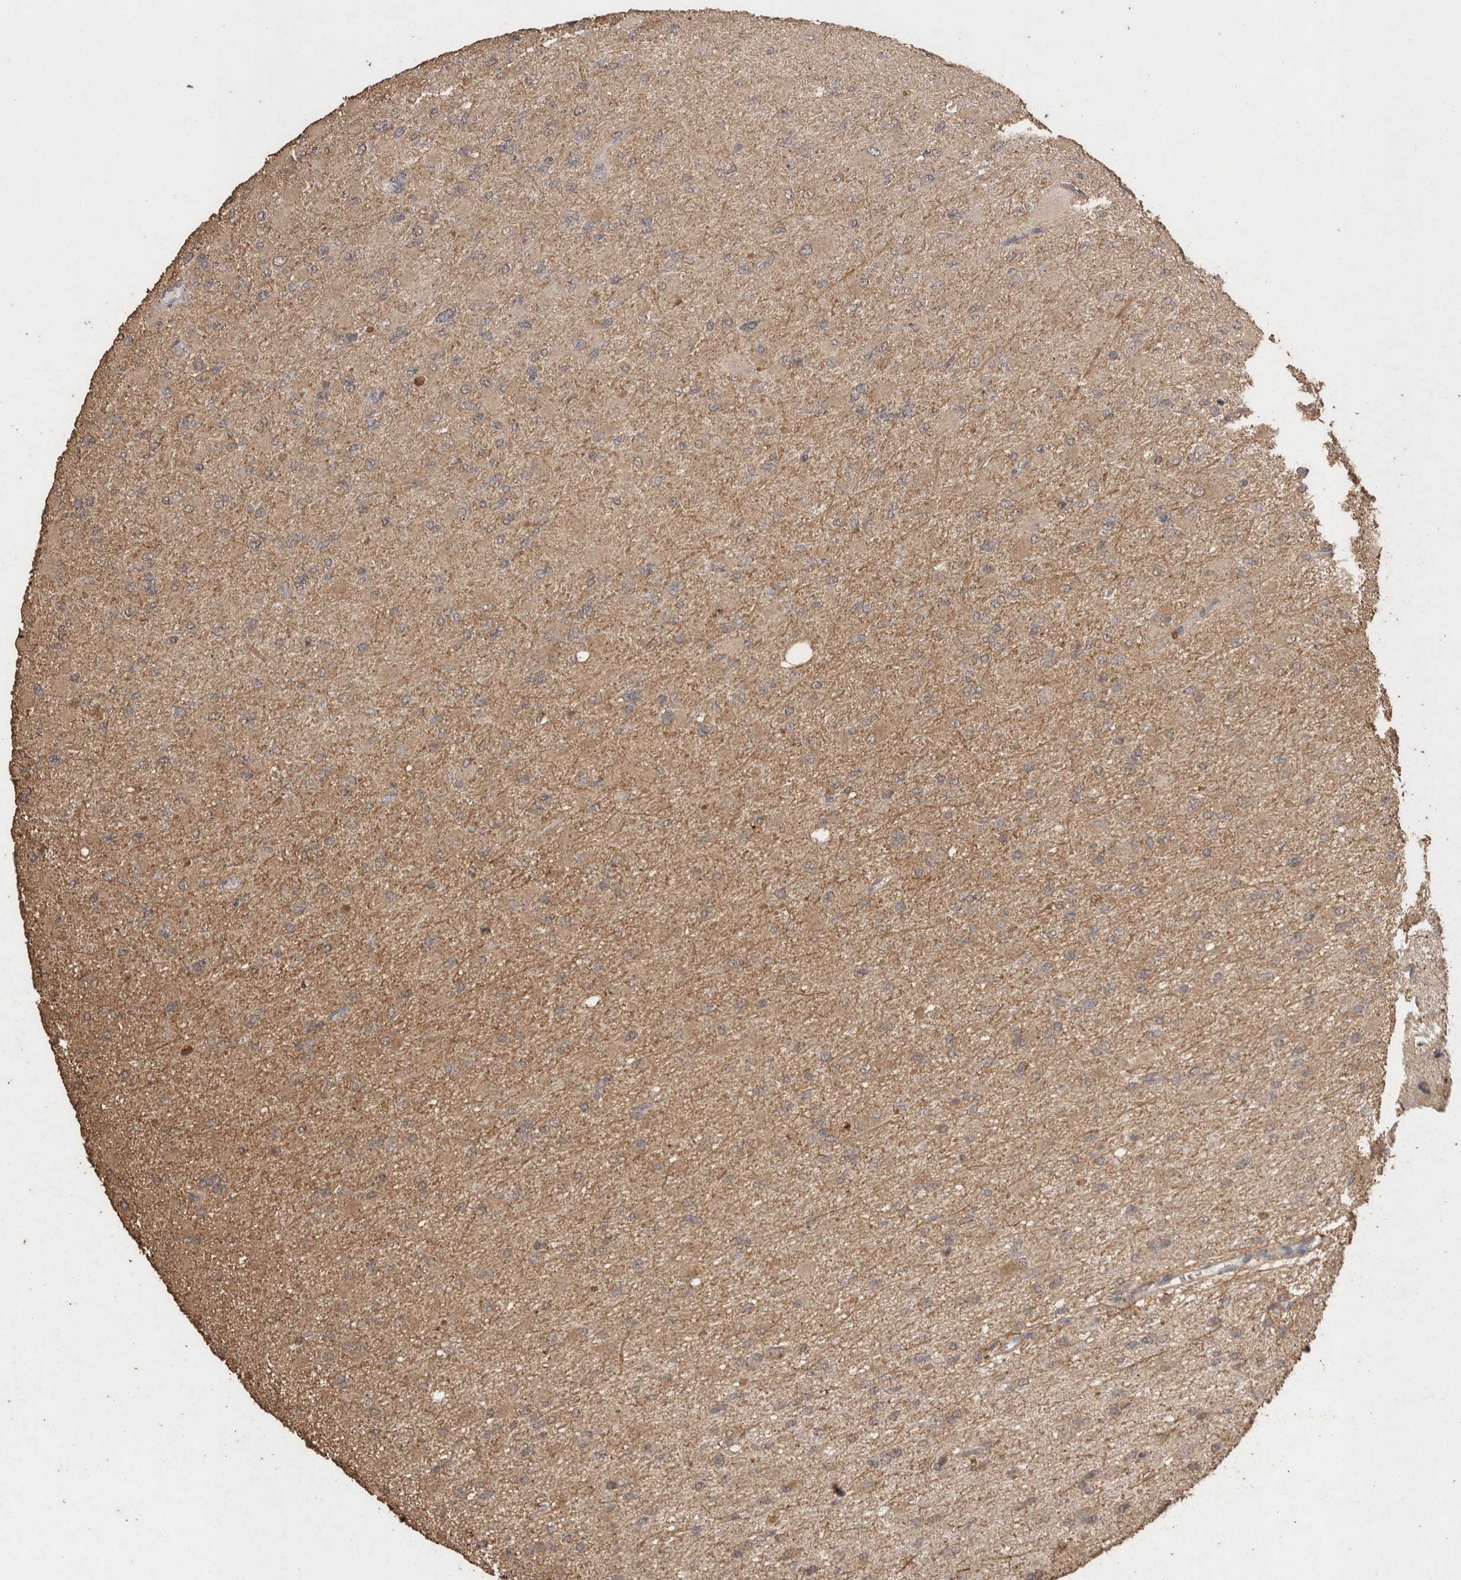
{"staining": {"intensity": "weak", "quantity": ">75%", "location": "cytoplasmic/membranous"}, "tissue": "glioma", "cell_type": "Tumor cells", "image_type": "cancer", "snomed": [{"axis": "morphology", "description": "Glioma, malignant, High grade"}, {"axis": "topography", "description": "Cerebral cortex"}], "caption": "This image displays immunohistochemistry (IHC) staining of malignant glioma (high-grade), with low weak cytoplasmic/membranous positivity in about >75% of tumor cells.", "gene": "CX3CL1", "patient": {"sex": "female", "age": 36}}